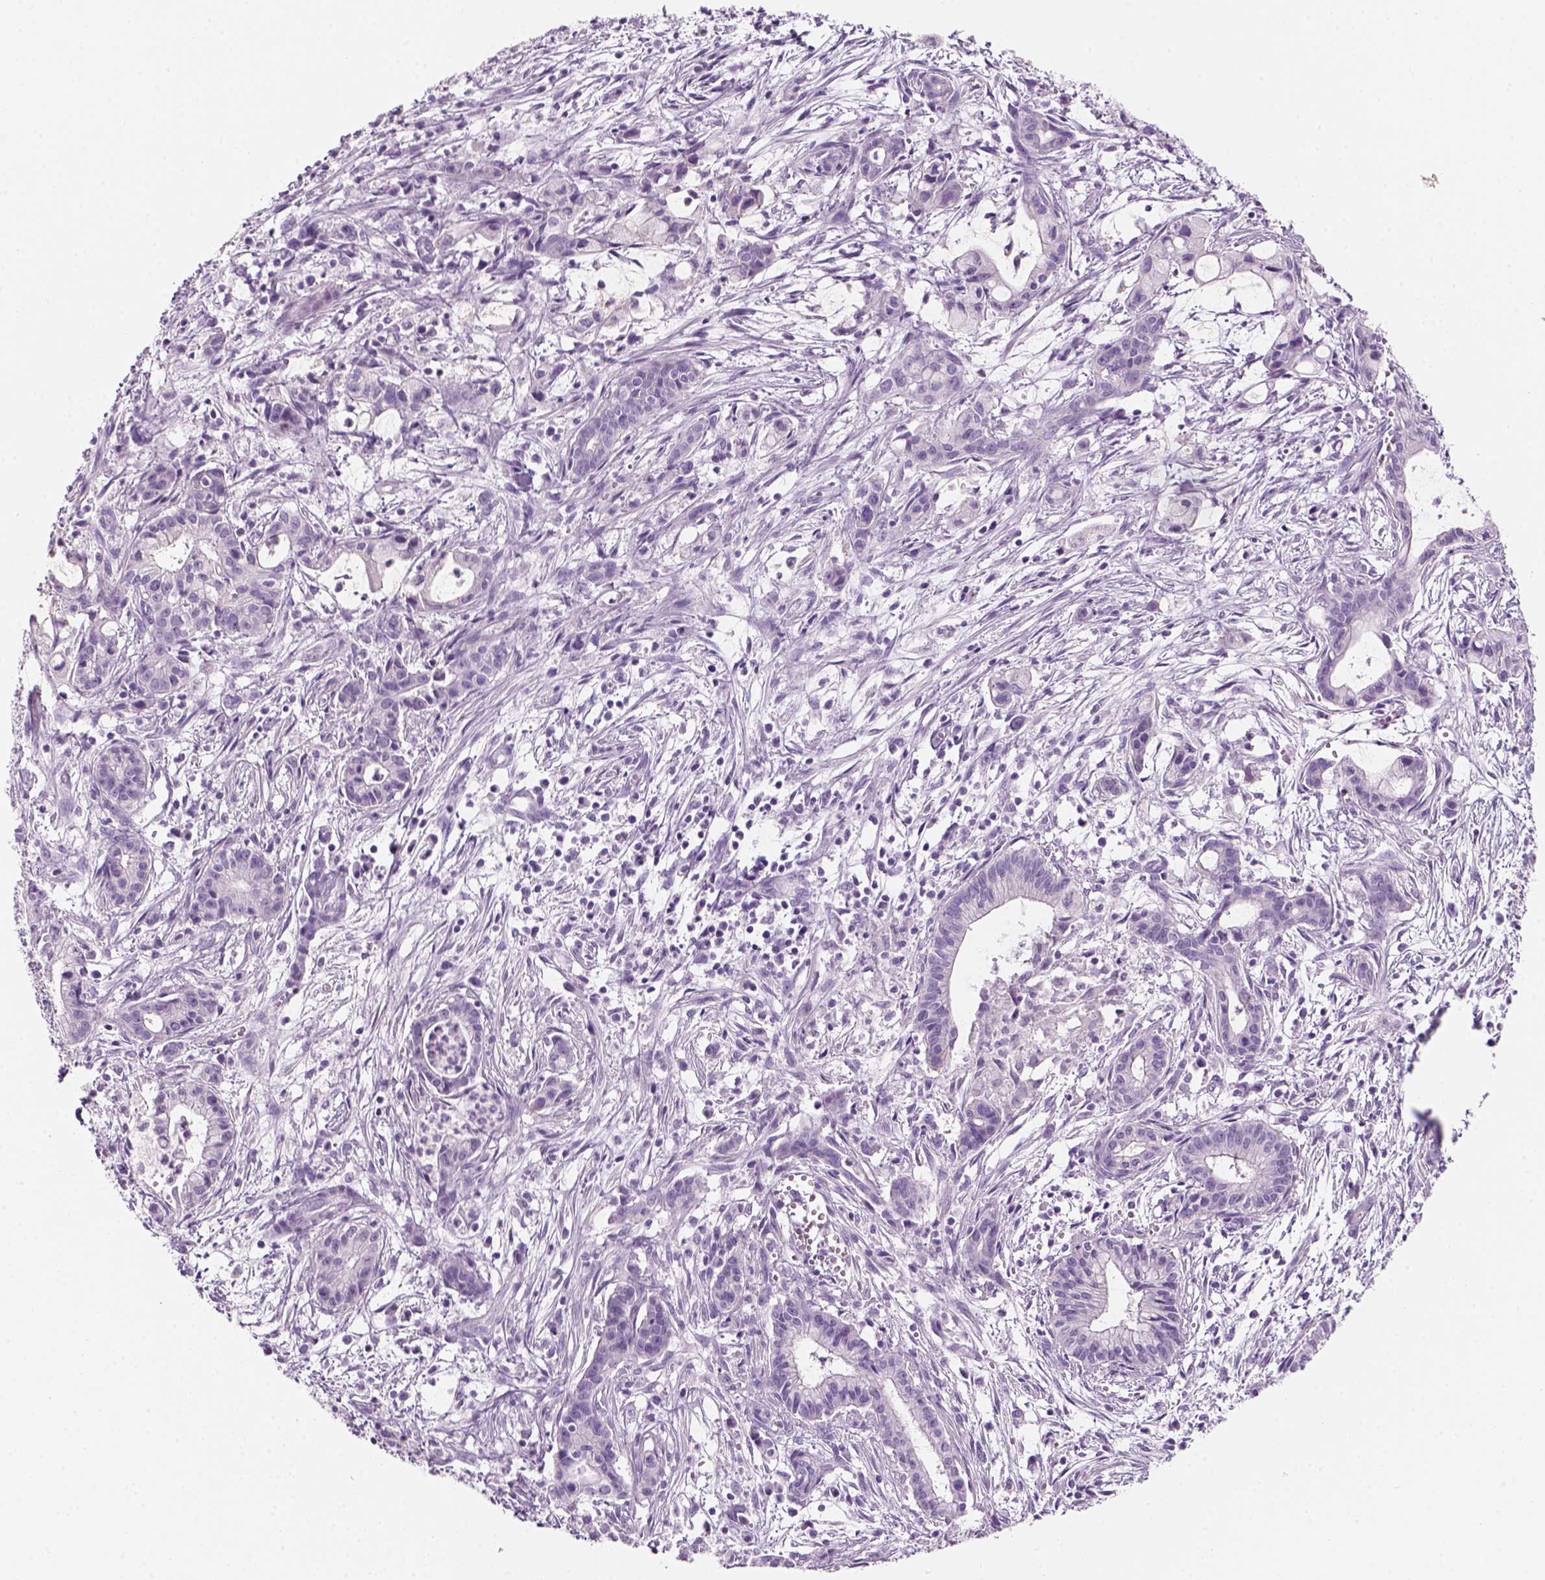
{"staining": {"intensity": "negative", "quantity": "none", "location": "none"}, "tissue": "pancreatic cancer", "cell_type": "Tumor cells", "image_type": "cancer", "snomed": [{"axis": "morphology", "description": "Adenocarcinoma, NOS"}, {"axis": "topography", "description": "Pancreas"}], "caption": "High magnification brightfield microscopy of pancreatic adenocarcinoma stained with DAB (brown) and counterstained with hematoxylin (blue): tumor cells show no significant positivity. (Stains: DAB immunohistochemistry with hematoxylin counter stain, Microscopy: brightfield microscopy at high magnification).", "gene": "KRTAP11-1", "patient": {"sex": "male", "age": 48}}